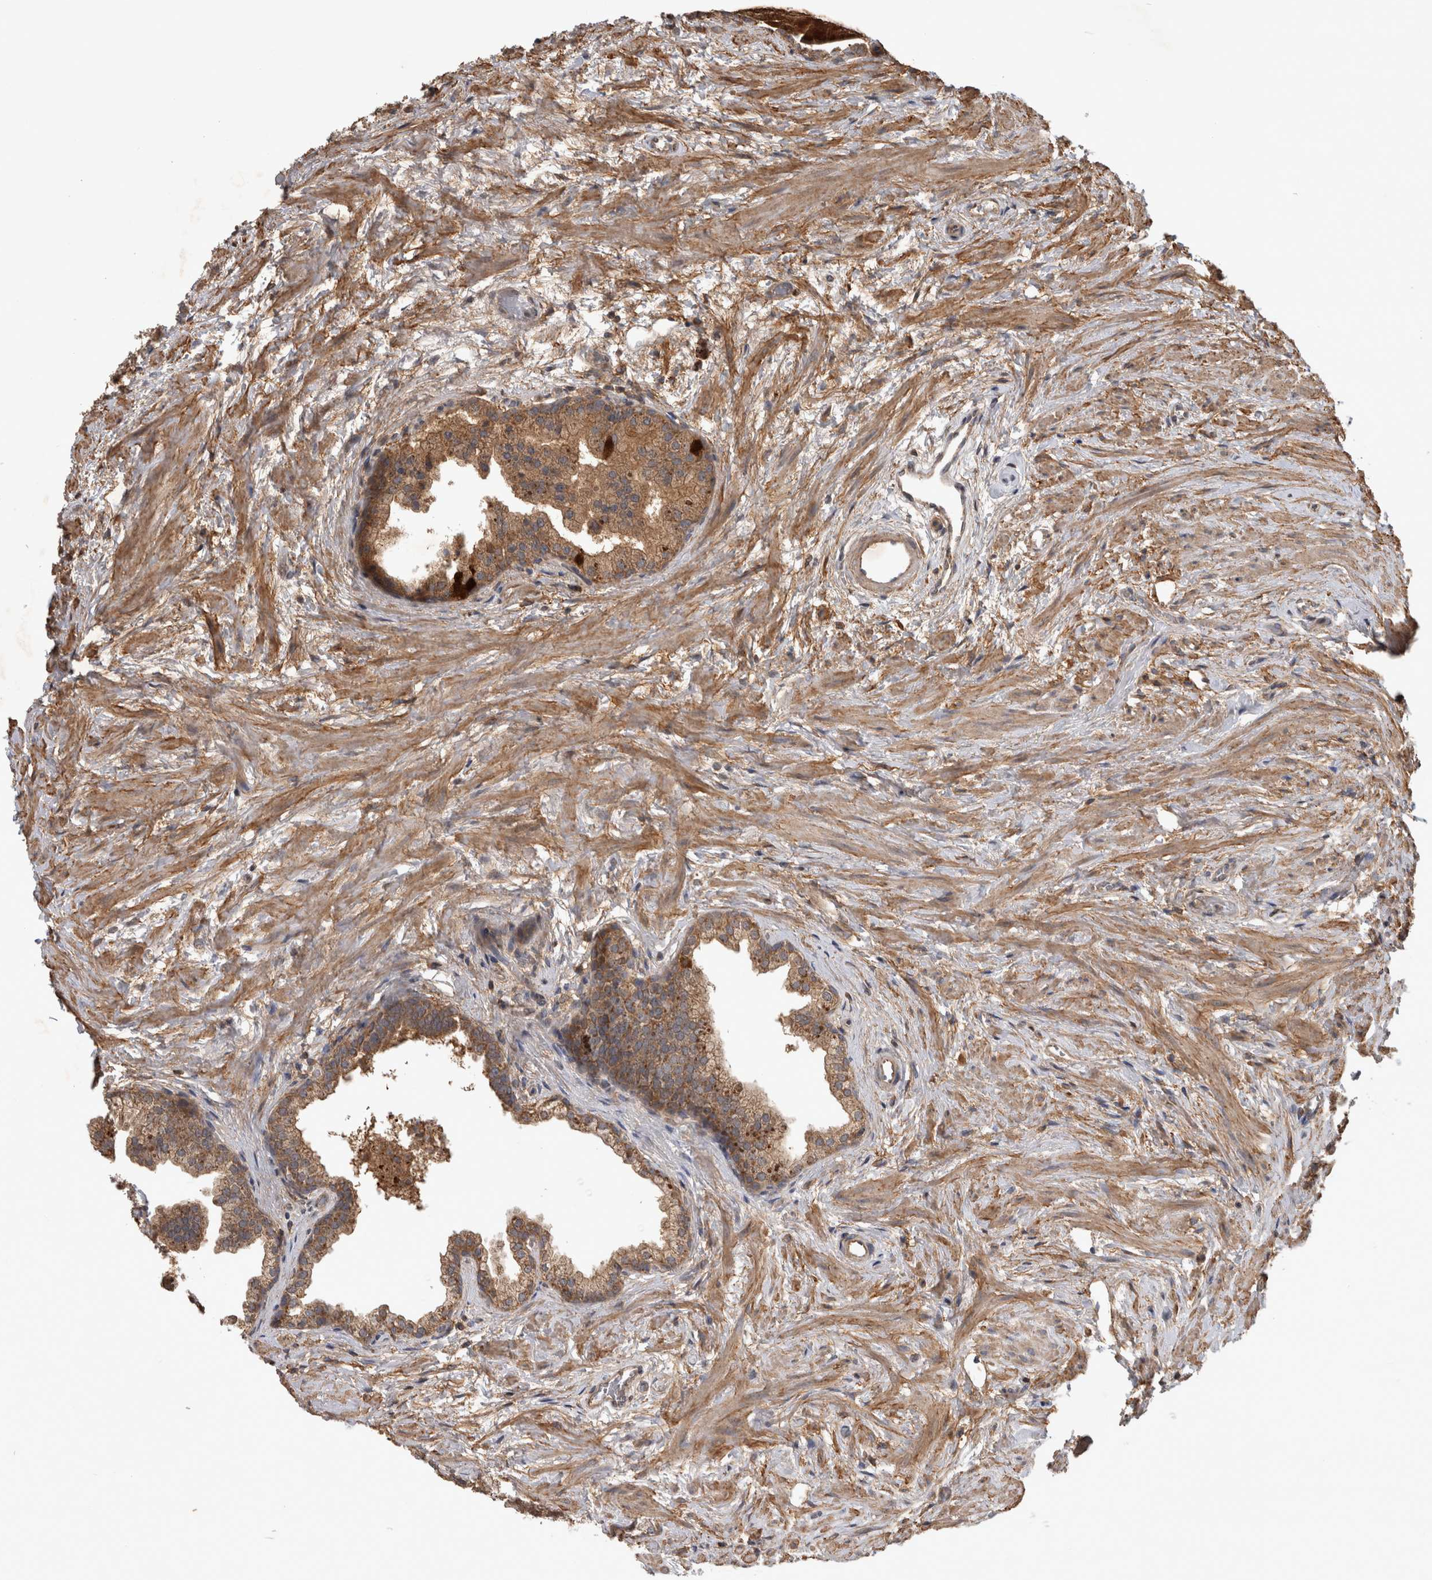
{"staining": {"intensity": "moderate", "quantity": ">75%", "location": "cytoplasmic/membranous"}, "tissue": "prostate", "cell_type": "Glandular cells", "image_type": "normal", "snomed": [{"axis": "morphology", "description": "Normal tissue, NOS"}, {"axis": "topography", "description": "Prostate"}], "caption": "Immunohistochemistry photomicrograph of benign human prostate stained for a protein (brown), which displays medium levels of moderate cytoplasmic/membranous staining in approximately >75% of glandular cells.", "gene": "TRMT61B", "patient": {"sex": "male", "age": 48}}